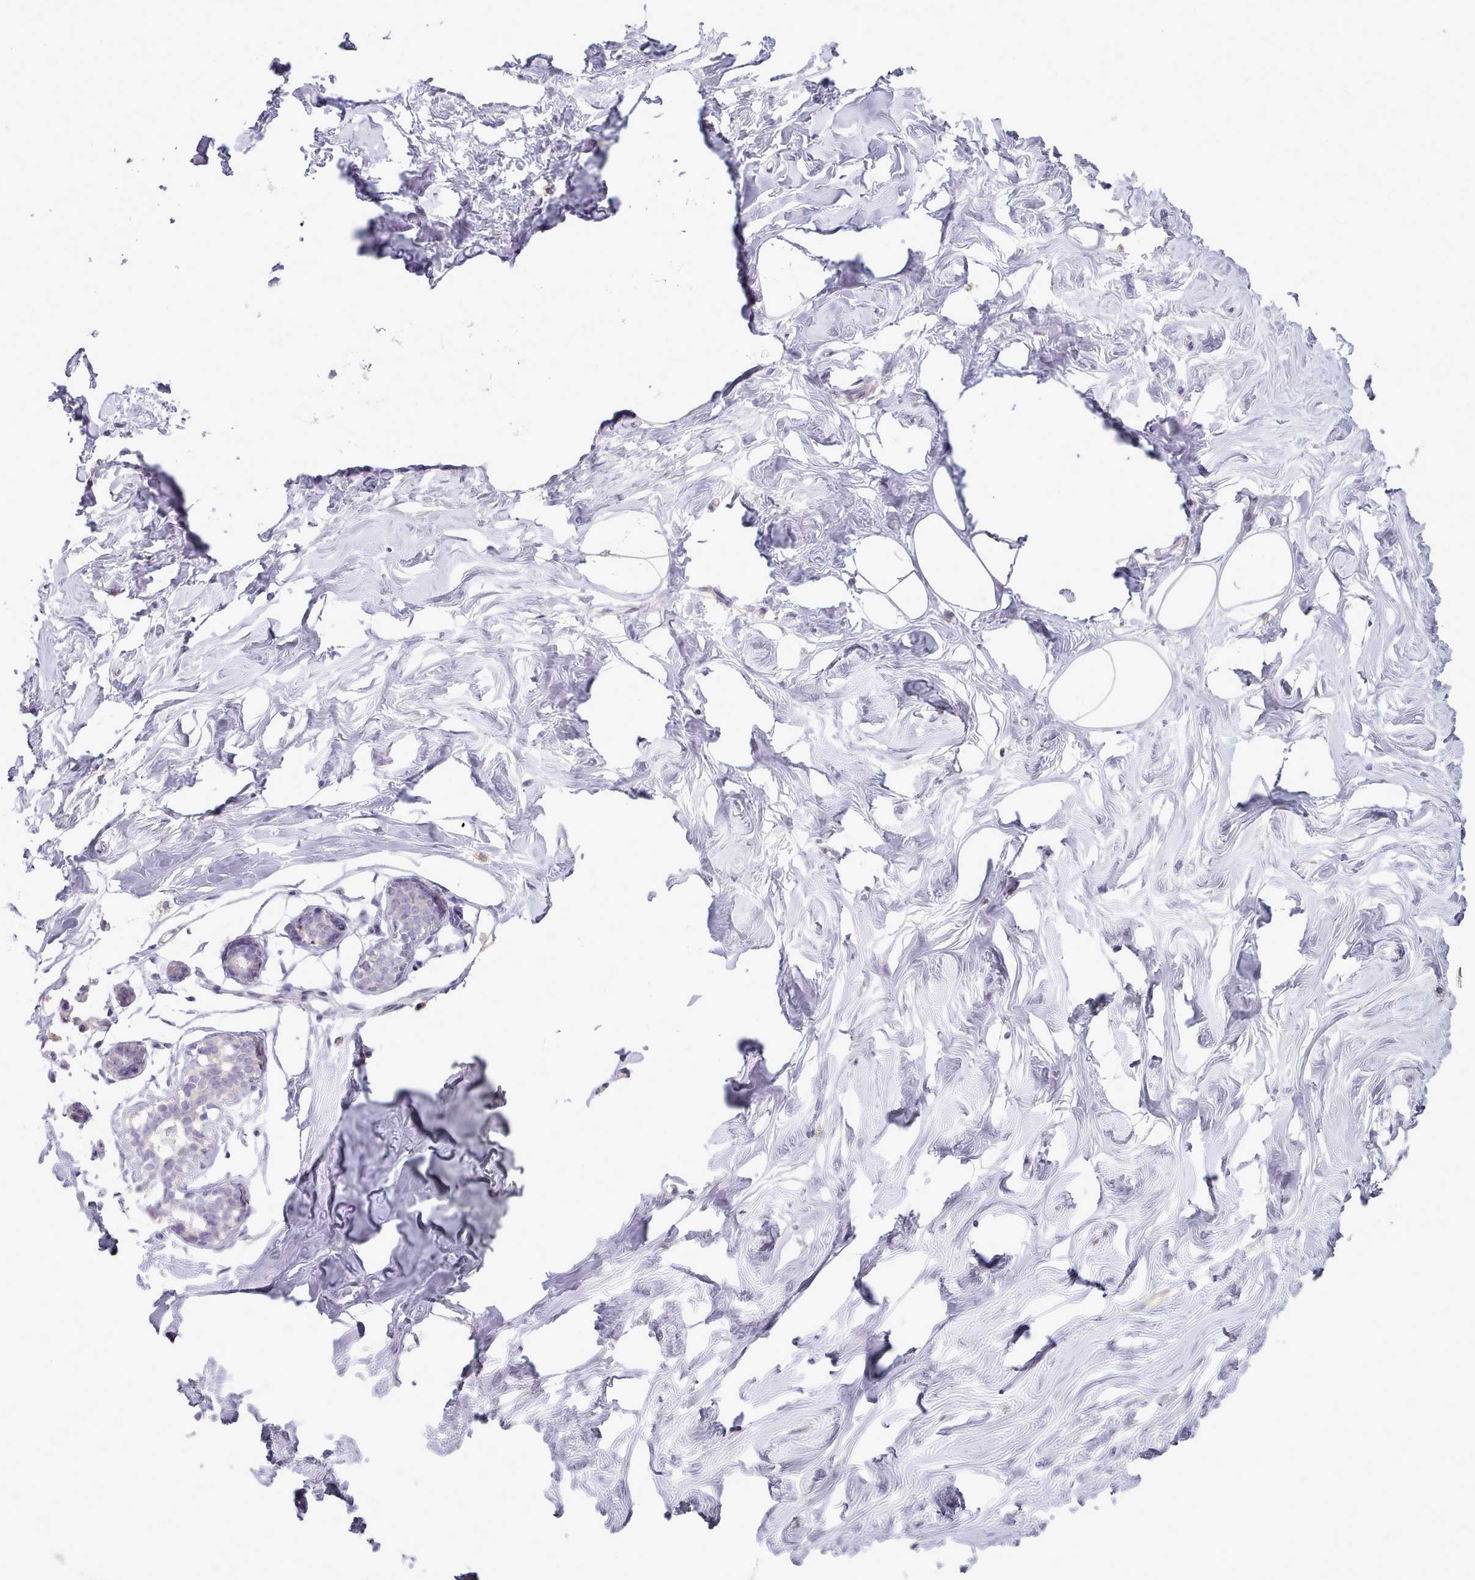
{"staining": {"intensity": "negative", "quantity": "none", "location": "none"}, "tissue": "breast", "cell_type": "Adipocytes", "image_type": "normal", "snomed": [{"axis": "morphology", "description": "Normal tissue, NOS"}, {"axis": "morphology", "description": "Adenoma, NOS"}, {"axis": "topography", "description": "Breast"}], "caption": "DAB immunohistochemical staining of benign human breast reveals no significant staining in adipocytes. The staining is performed using DAB brown chromogen with nuclei counter-stained in using hematoxylin.", "gene": "DPF1", "patient": {"sex": "female", "age": 23}}